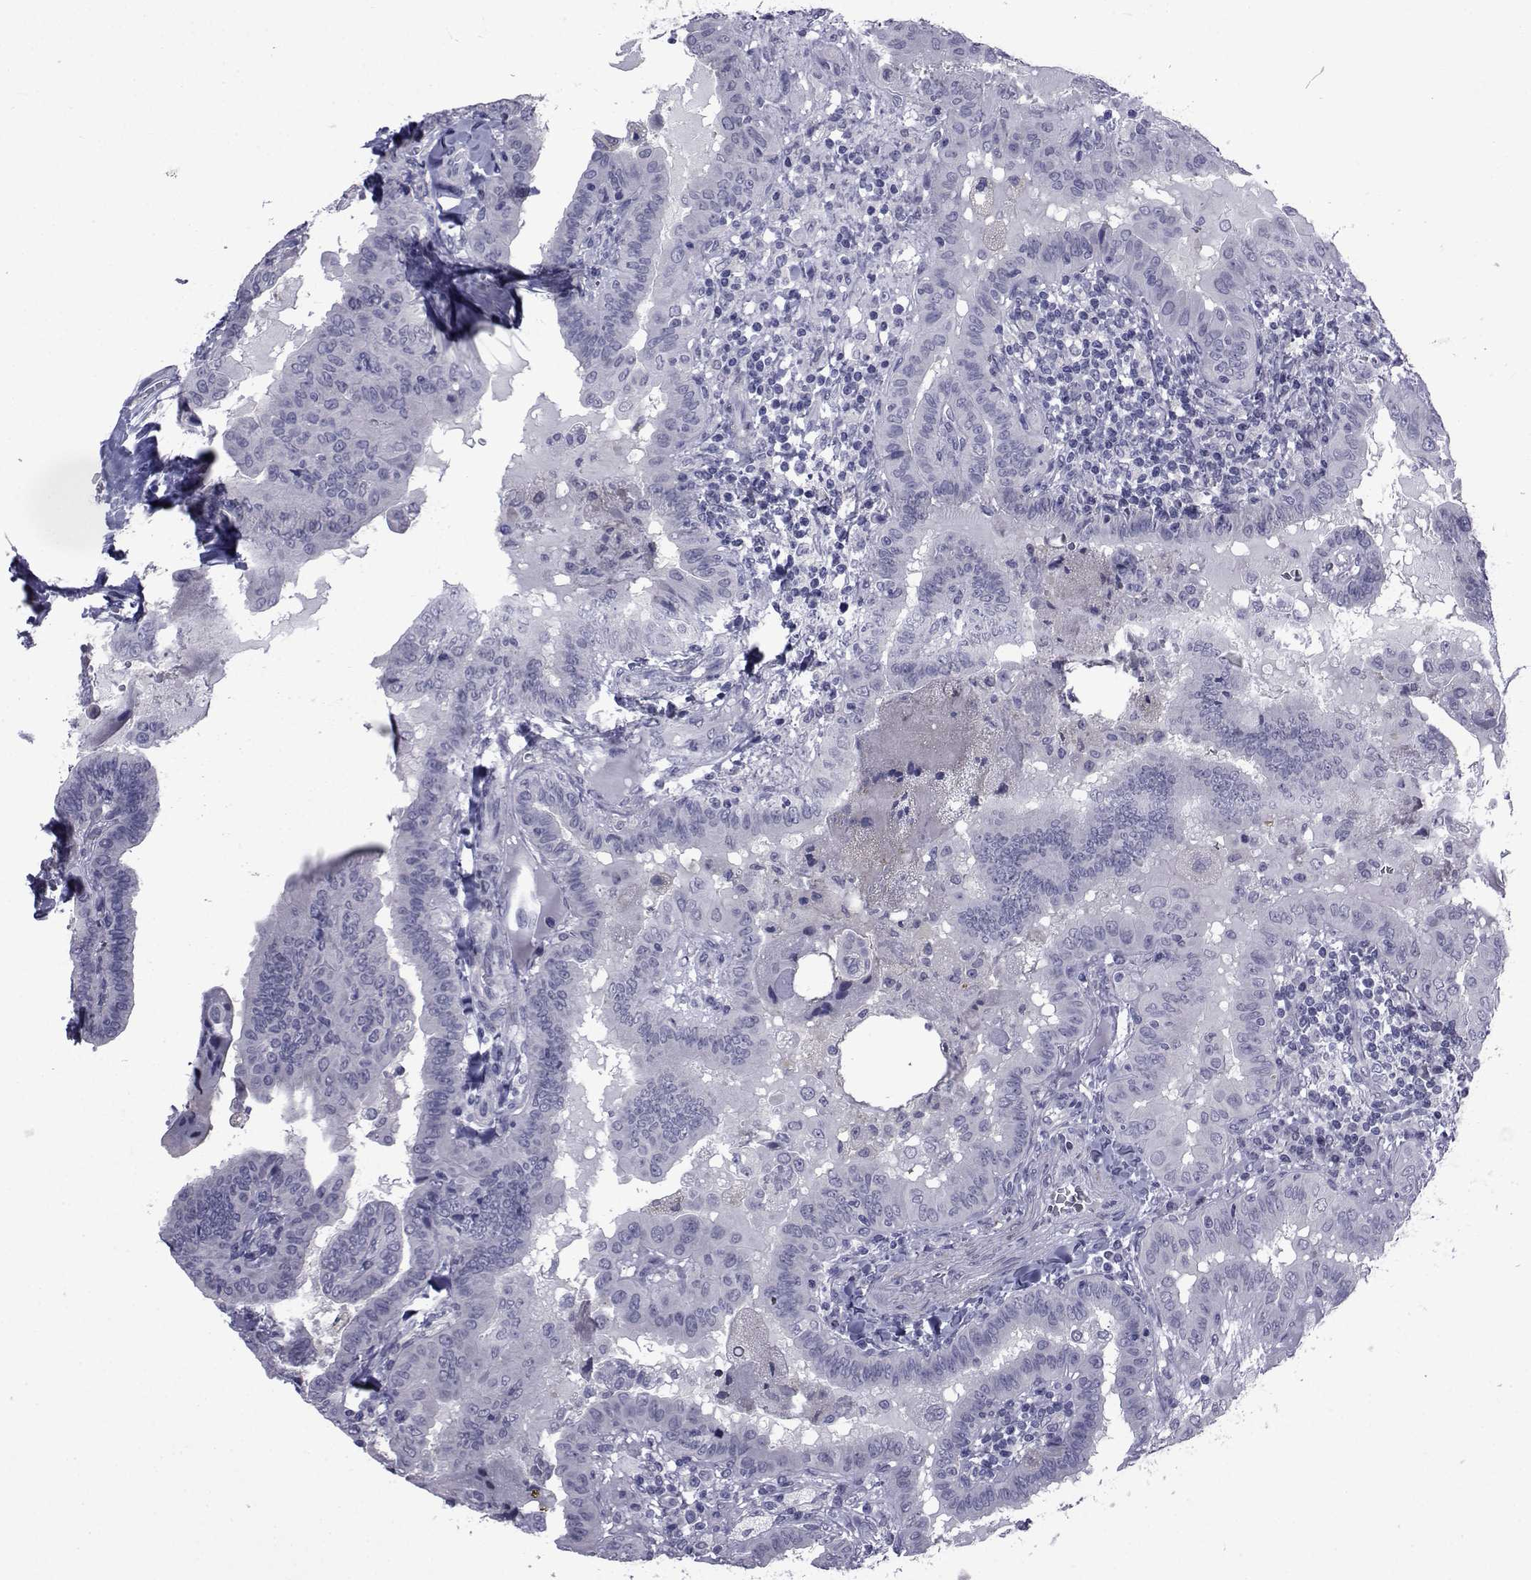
{"staining": {"intensity": "negative", "quantity": "none", "location": "none"}, "tissue": "thyroid cancer", "cell_type": "Tumor cells", "image_type": "cancer", "snomed": [{"axis": "morphology", "description": "Papillary adenocarcinoma, NOS"}, {"axis": "topography", "description": "Thyroid gland"}], "caption": "High magnification brightfield microscopy of papillary adenocarcinoma (thyroid) stained with DAB (brown) and counterstained with hematoxylin (blue): tumor cells show no significant staining.", "gene": "SEMA5B", "patient": {"sex": "female", "age": 37}}